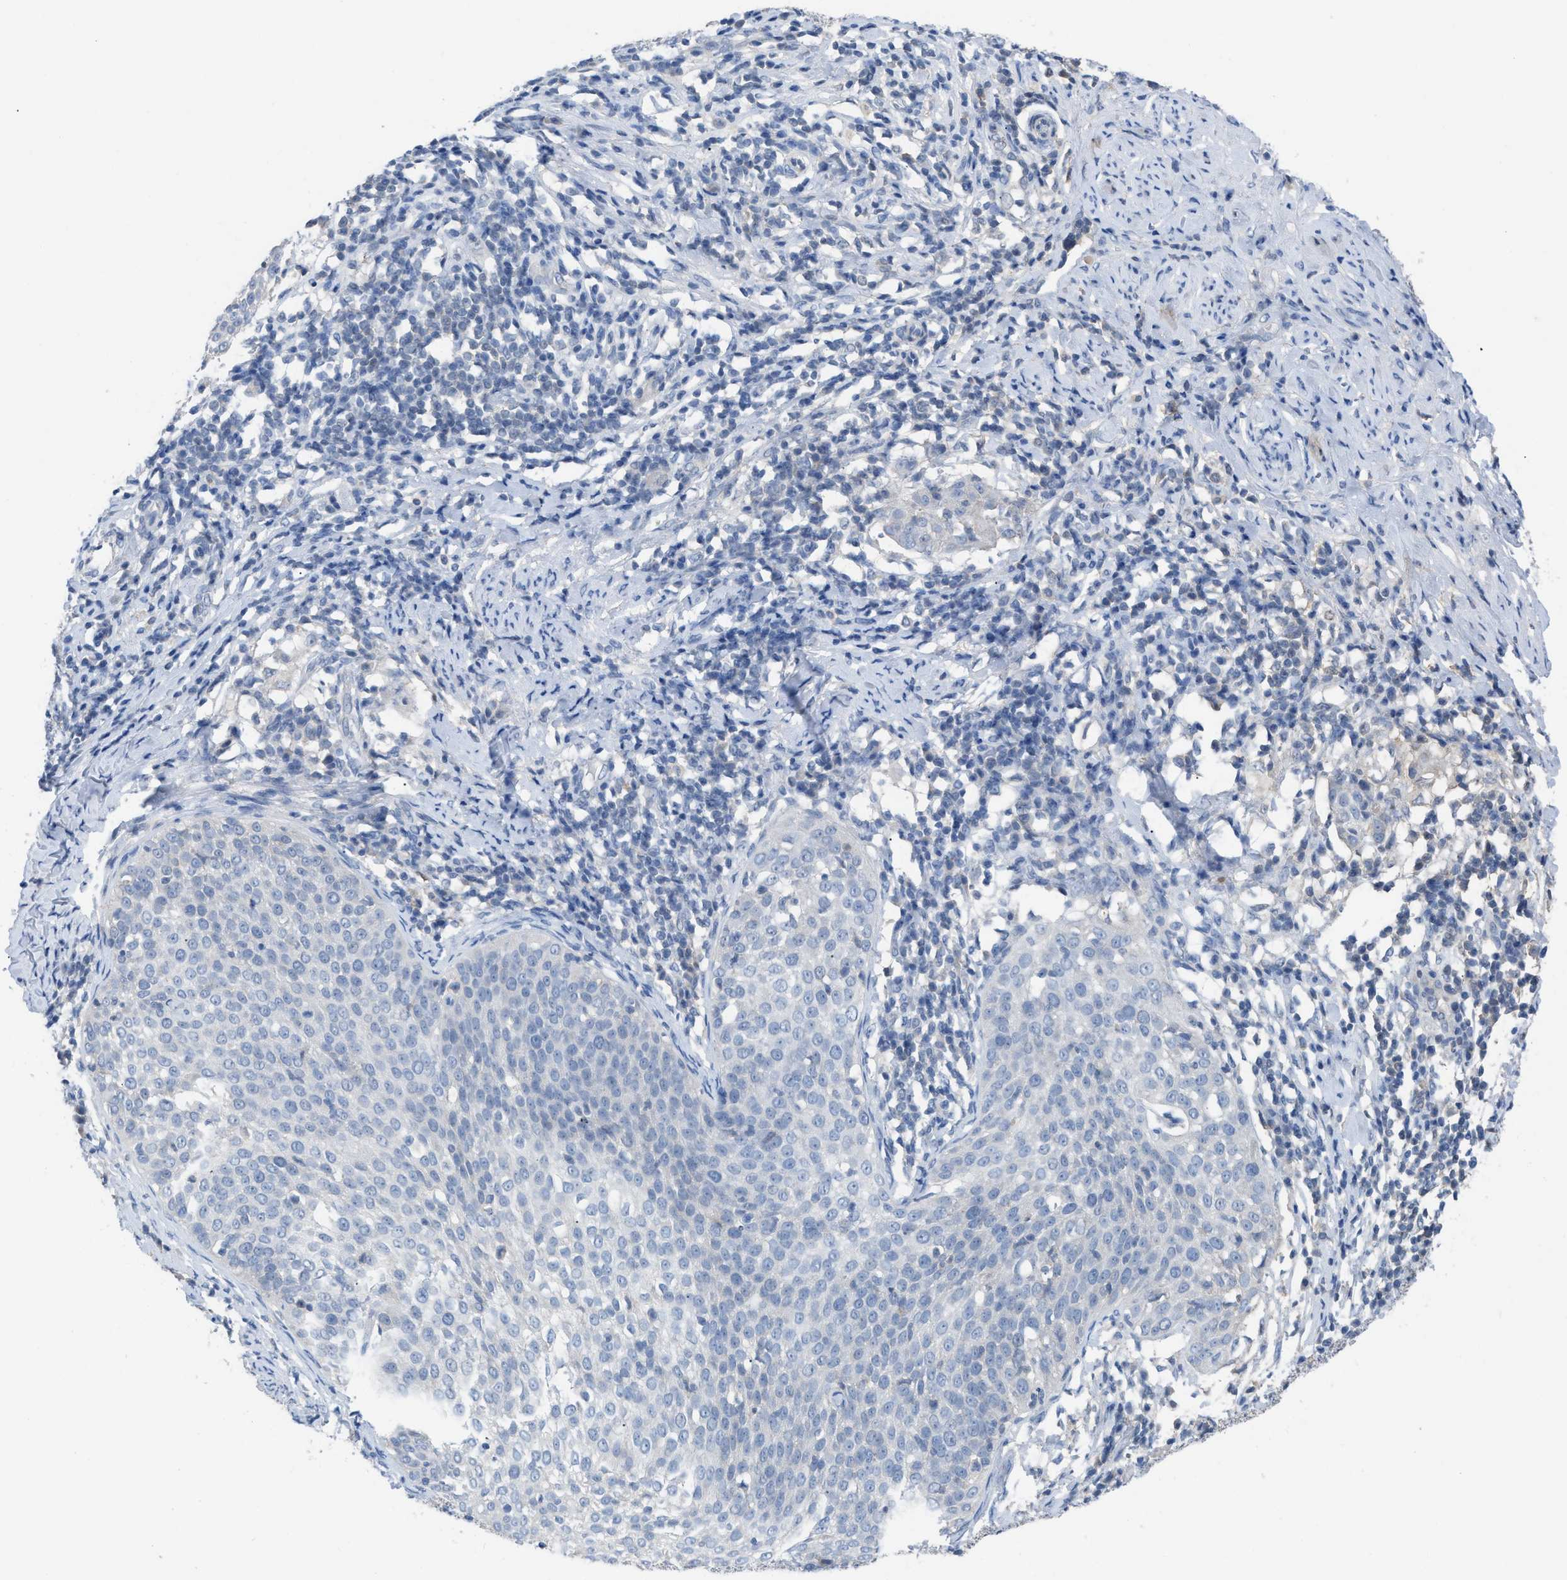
{"staining": {"intensity": "negative", "quantity": "none", "location": "none"}, "tissue": "cervical cancer", "cell_type": "Tumor cells", "image_type": "cancer", "snomed": [{"axis": "morphology", "description": "Squamous cell carcinoma, NOS"}, {"axis": "topography", "description": "Cervix"}], "caption": "IHC image of cervical squamous cell carcinoma stained for a protein (brown), which shows no expression in tumor cells. Nuclei are stained in blue.", "gene": "HPX", "patient": {"sex": "female", "age": 51}}